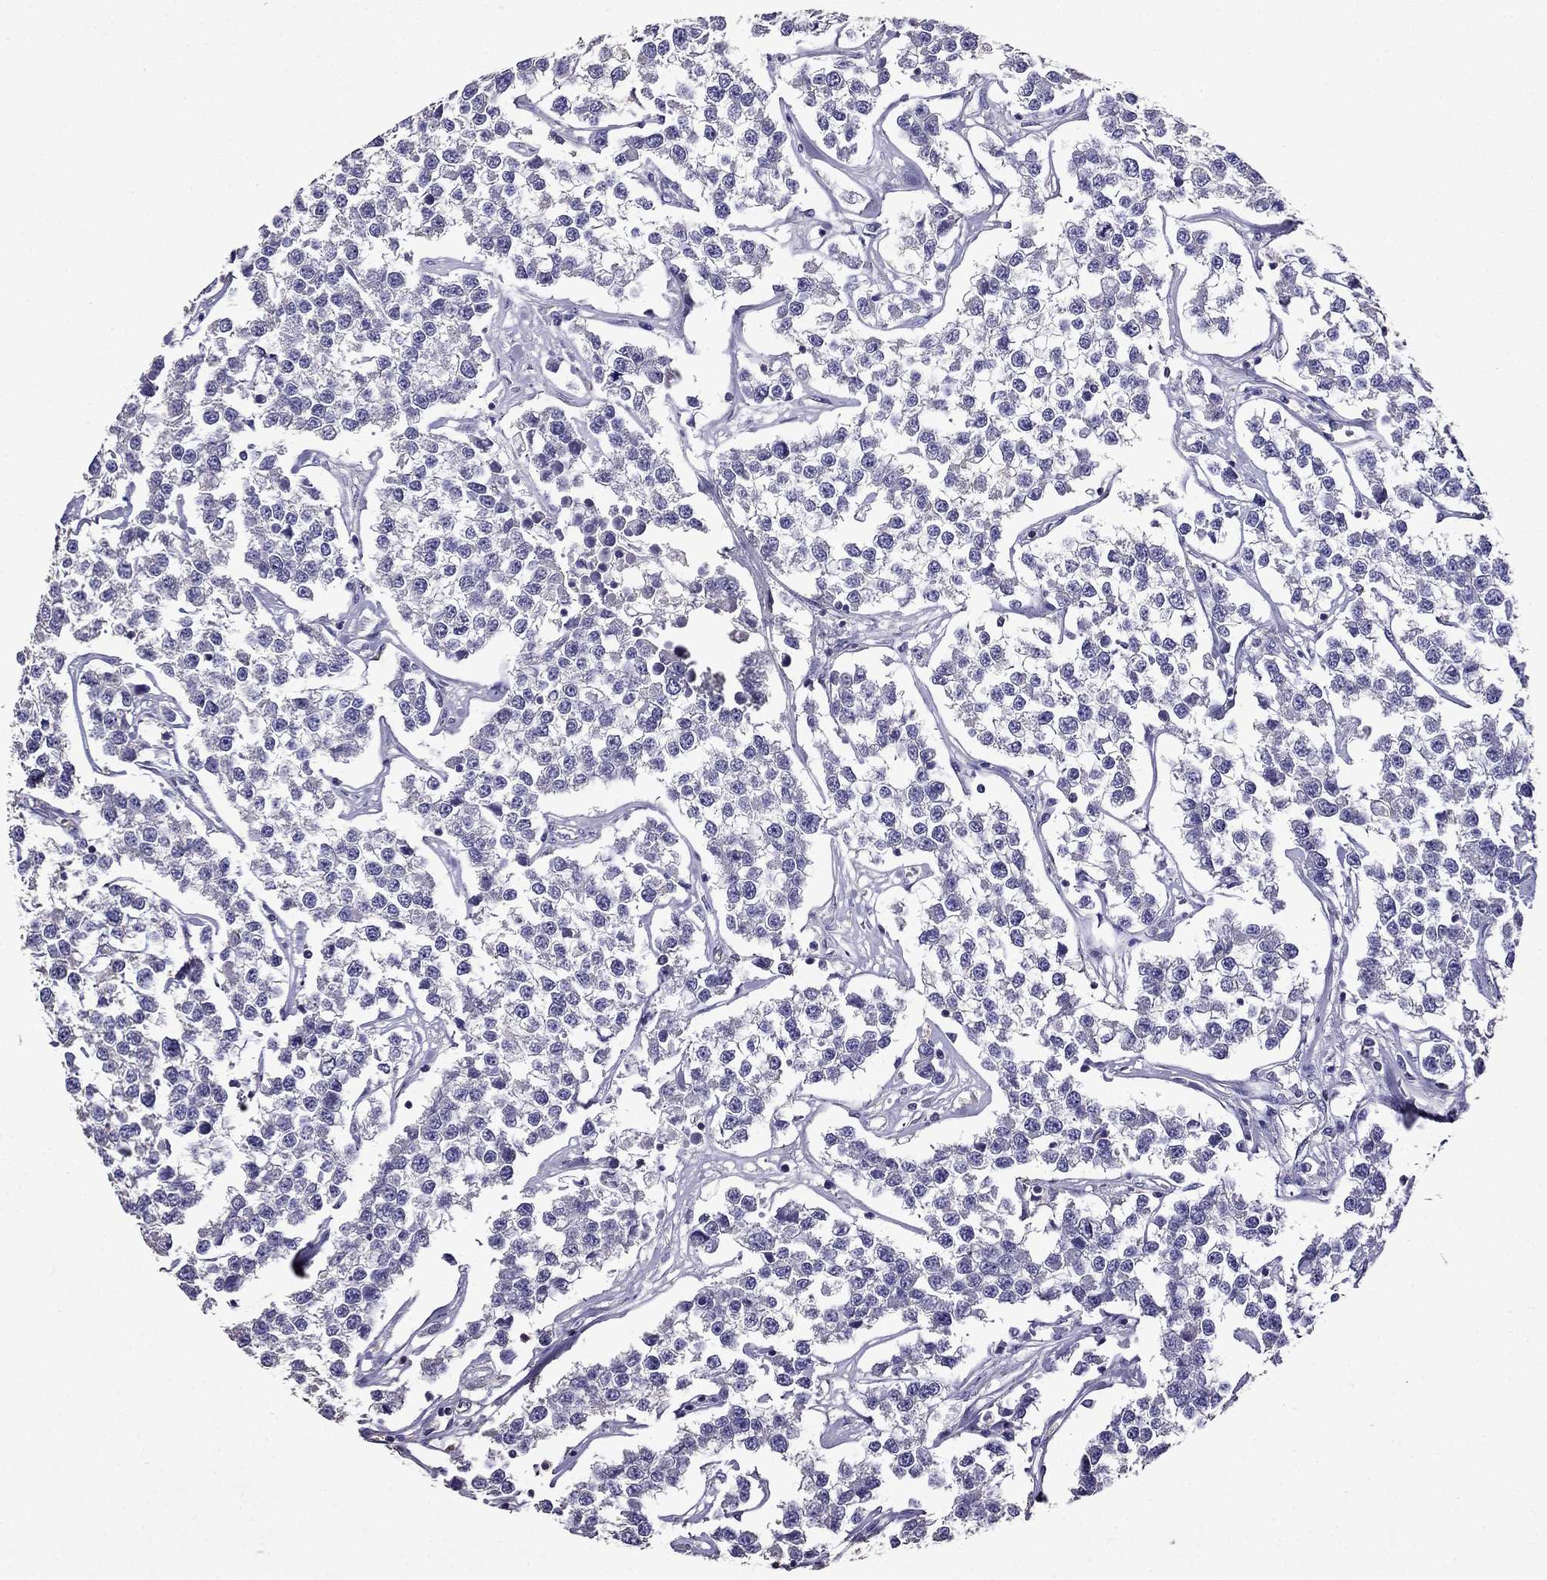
{"staining": {"intensity": "negative", "quantity": "none", "location": "none"}, "tissue": "testis cancer", "cell_type": "Tumor cells", "image_type": "cancer", "snomed": [{"axis": "morphology", "description": "Seminoma, NOS"}, {"axis": "topography", "description": "Testis"}], "caption": "Tumor cells are negative for protein expression in human testis seminoma.", "gene": "NKX3-1", "patient": {"sex": "male", "age": 59}}